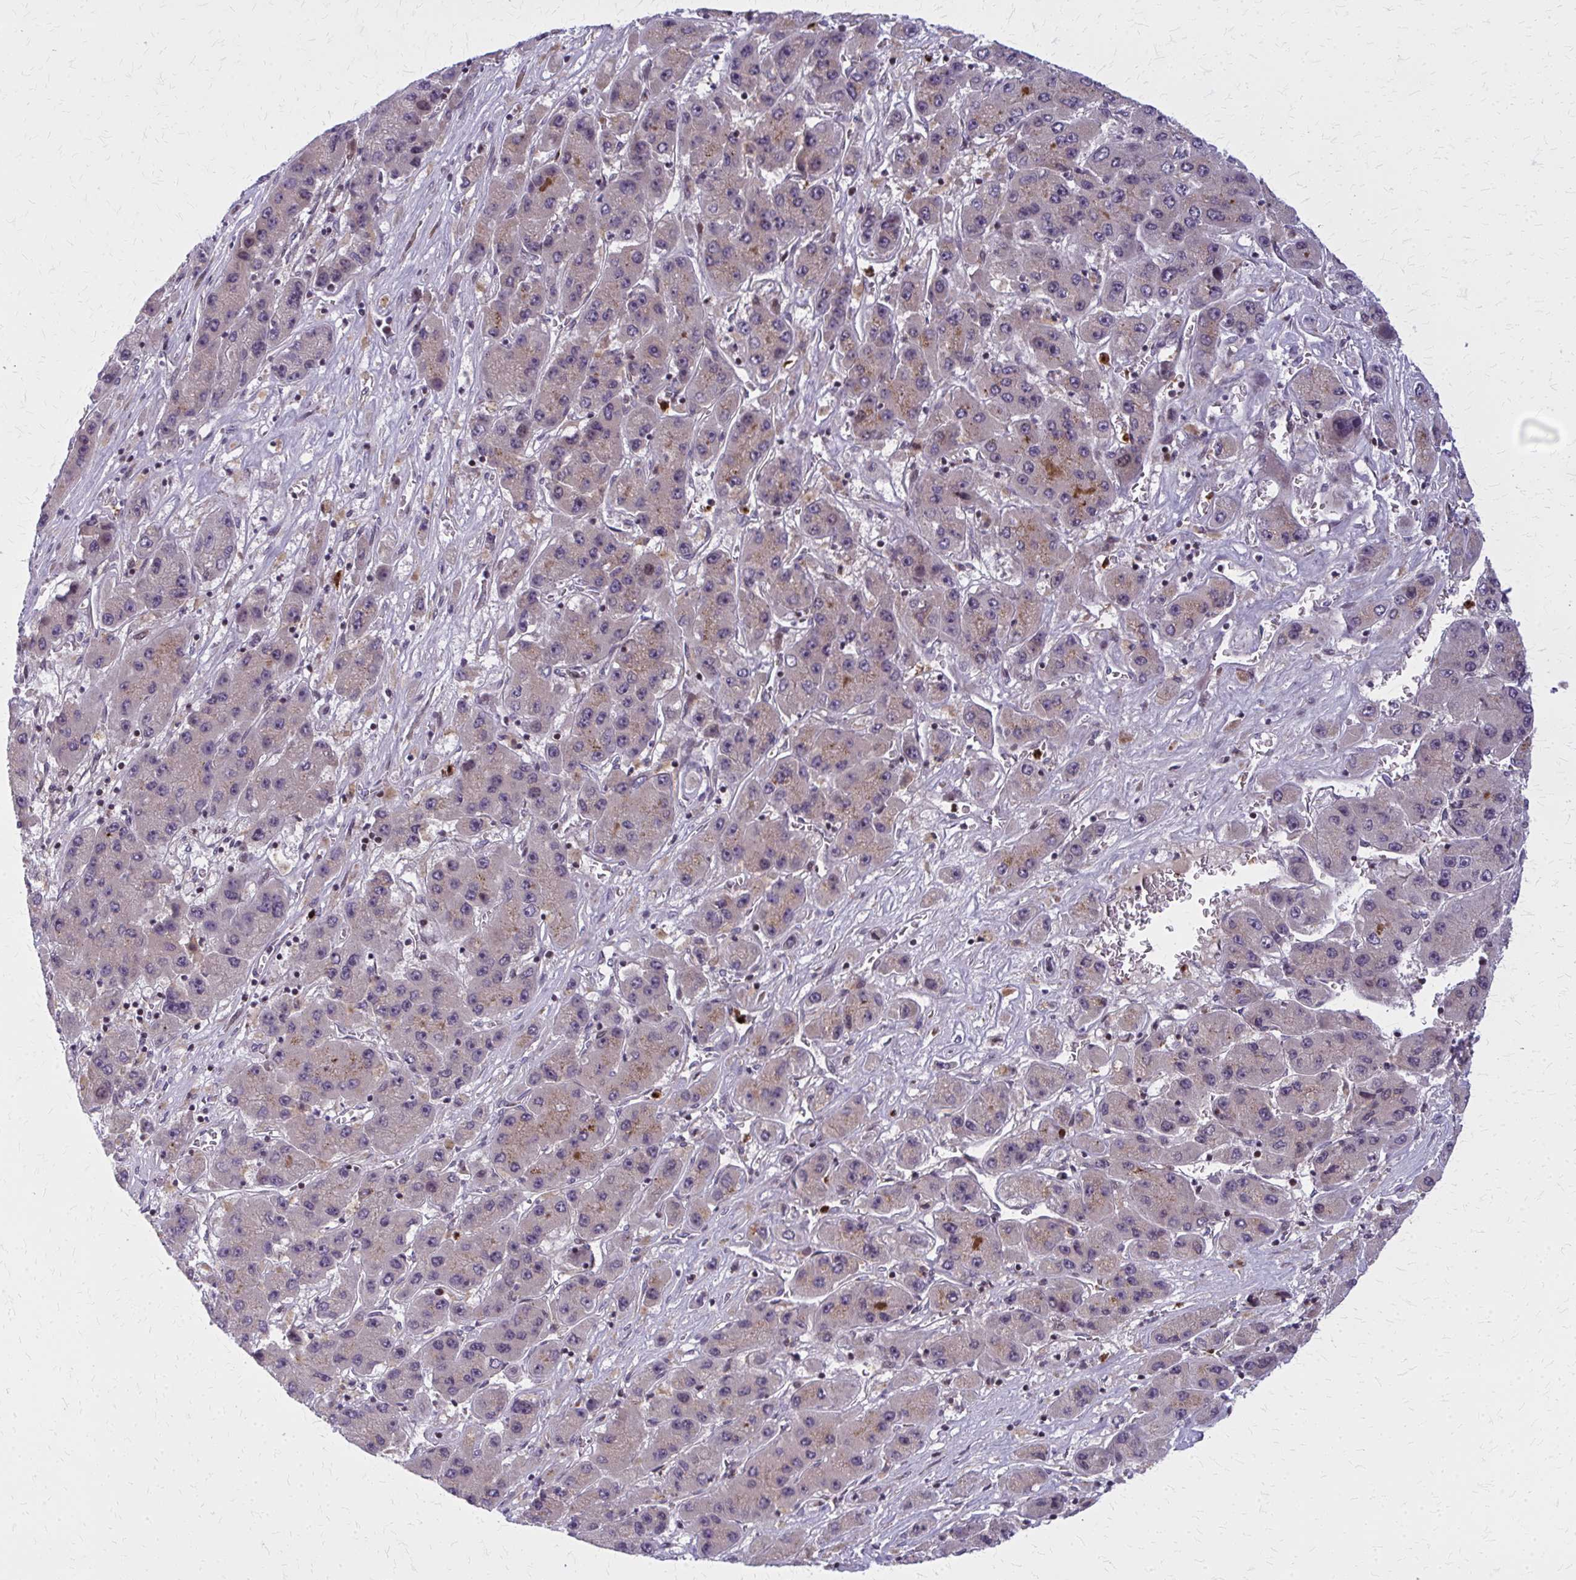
{"staining": {"intensity": "weak", "quantity": "<25%", "location": "cytoplasmic/membranous"}, "tissue": "liver cancer", "cell_type": "Tumor cells", "image_type": "cancer", "snomed": [{"axis": "morphology", "description": "Carcinoma, Hepatocellular, NOS"}, {"axis": "topography", "description": "Liver"}], "caption": "Photomicrograph shows no protein expression in tumor cells of liver hepatocellular carcinoma tissue.", "gene": "MCCC1", "patient": {"sex": "female", "age": 61}}